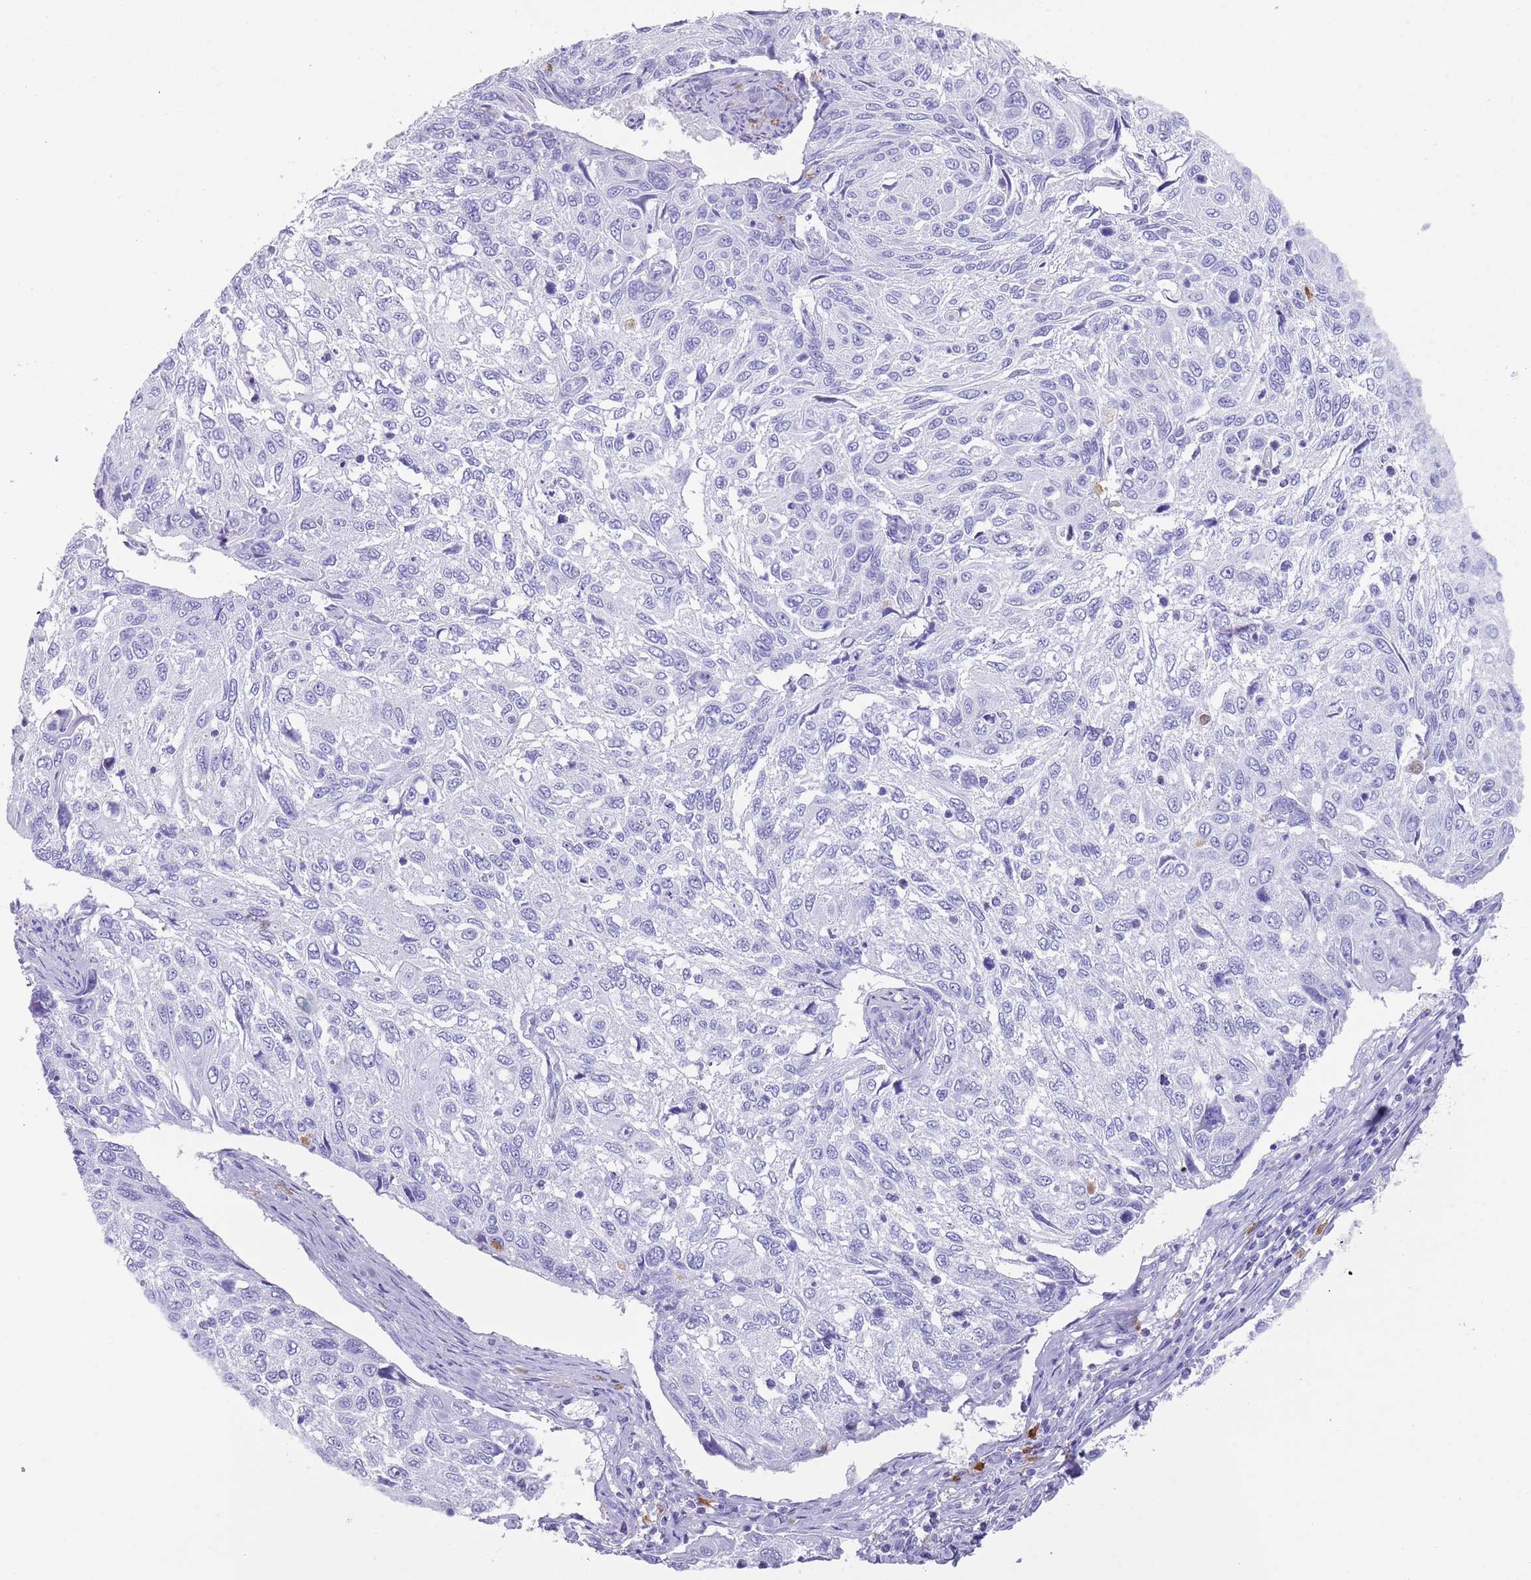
{"staining": {"intensity": "negative", "quantity": "none", "location": "none"}, "tissue": "cervical cancer", "cell_type": "Tumor cells", "image_type": "cancer", "snomed": [{"axis": "morphology", "description": "Squamous cell carcinoma, NOS"}, {"axis": "topography", "description": "Cervix"}], "caption": "Tumor cells are negative for brown protein staining in cervical cancer.", "gene": "MYADML2", "patient": {"sex": "female", "age": 70}}